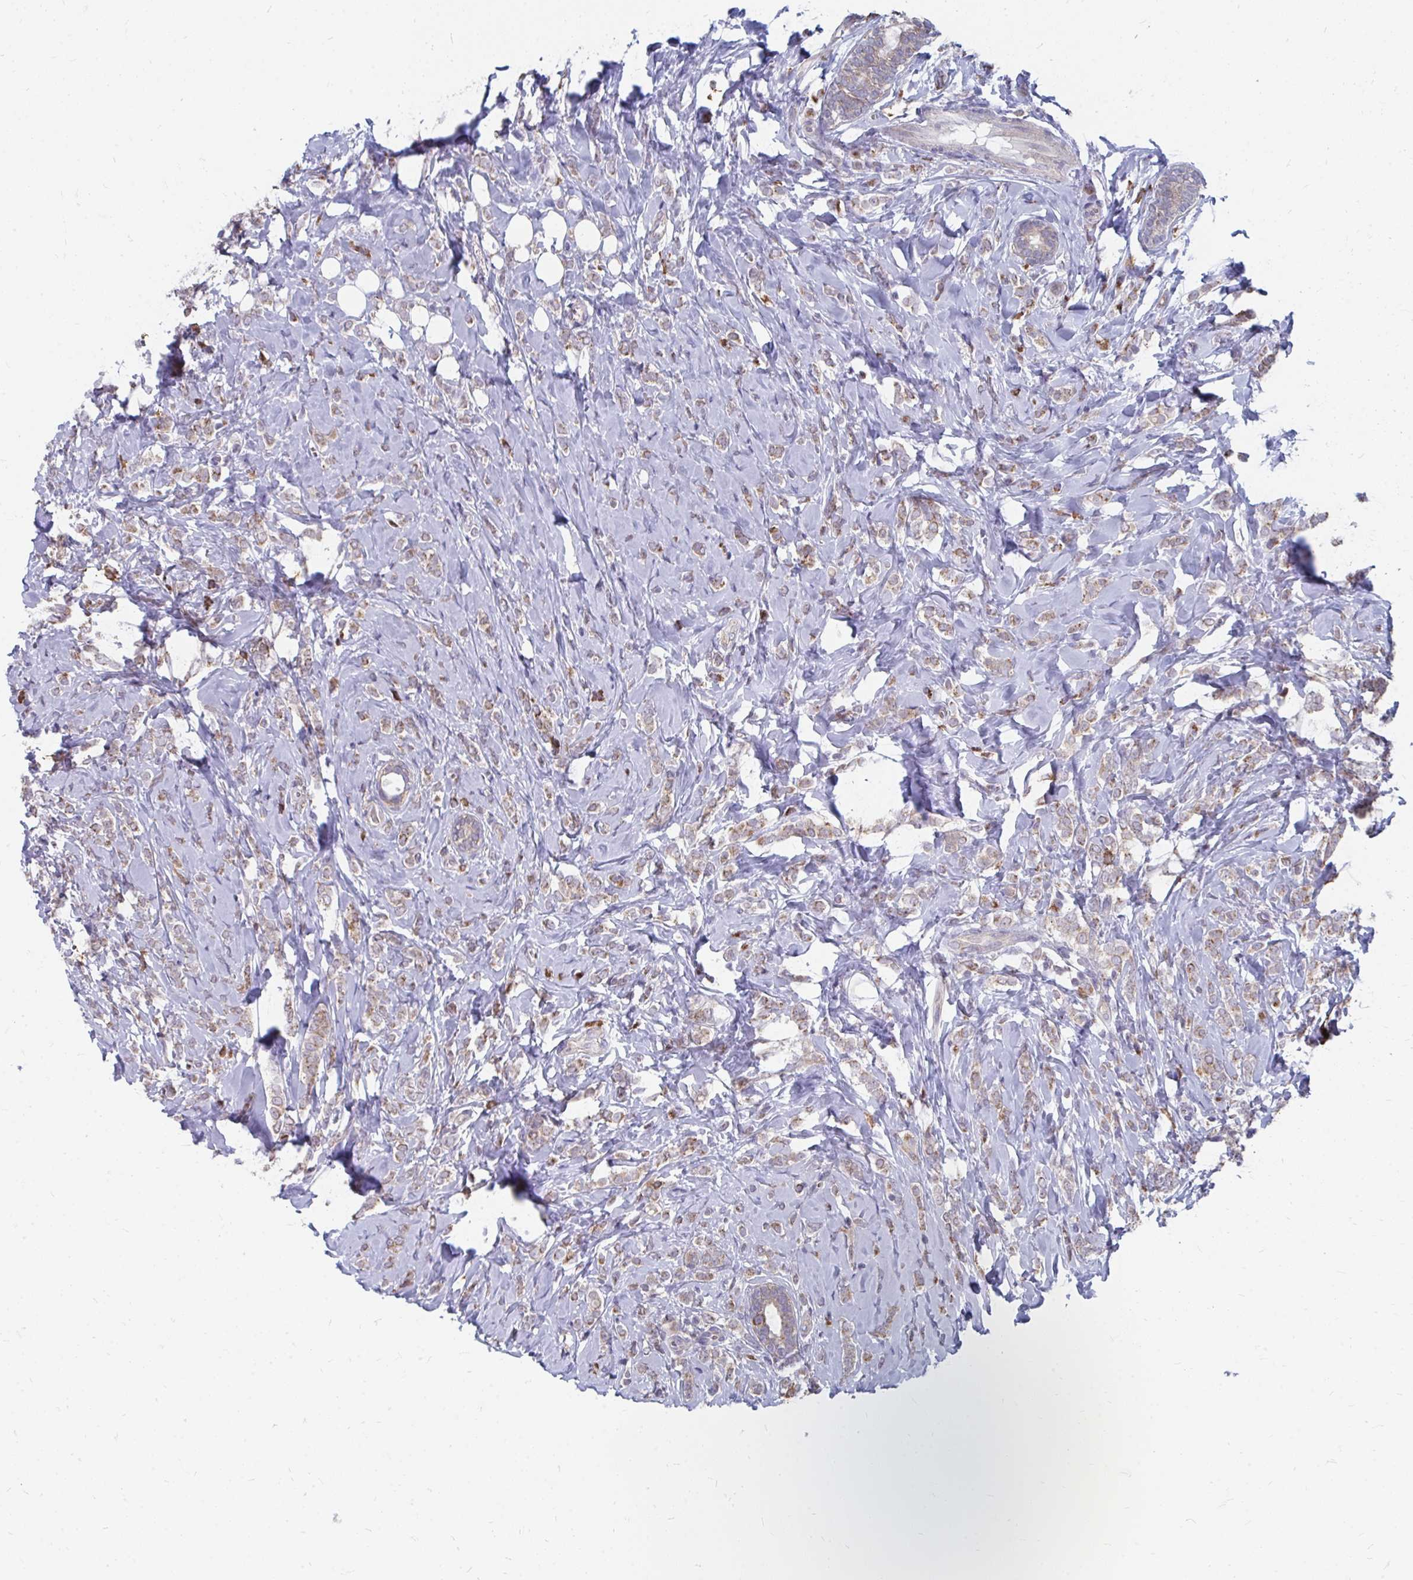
{"staining": {"intensity": "weak", "quantity": ">75%", "location": "cytoplasmic/membranous"}, "tissue": "breast cancer", "cell_type": "Tumor cells", "image_type": "cancer", "snomed": [{"axis": "morphology", "description": "Lobular carcinoma"}, {"axis": "topography", "description": "Breast"}], "caption": "Immunohistochemistry of human breast lobular carcinoma displays low levels of weak cytoplasmic/membranous staining in about >75% of tumor cells.", "gene": "PABIR3", "patient": {"sex": "female", "age": 49}}